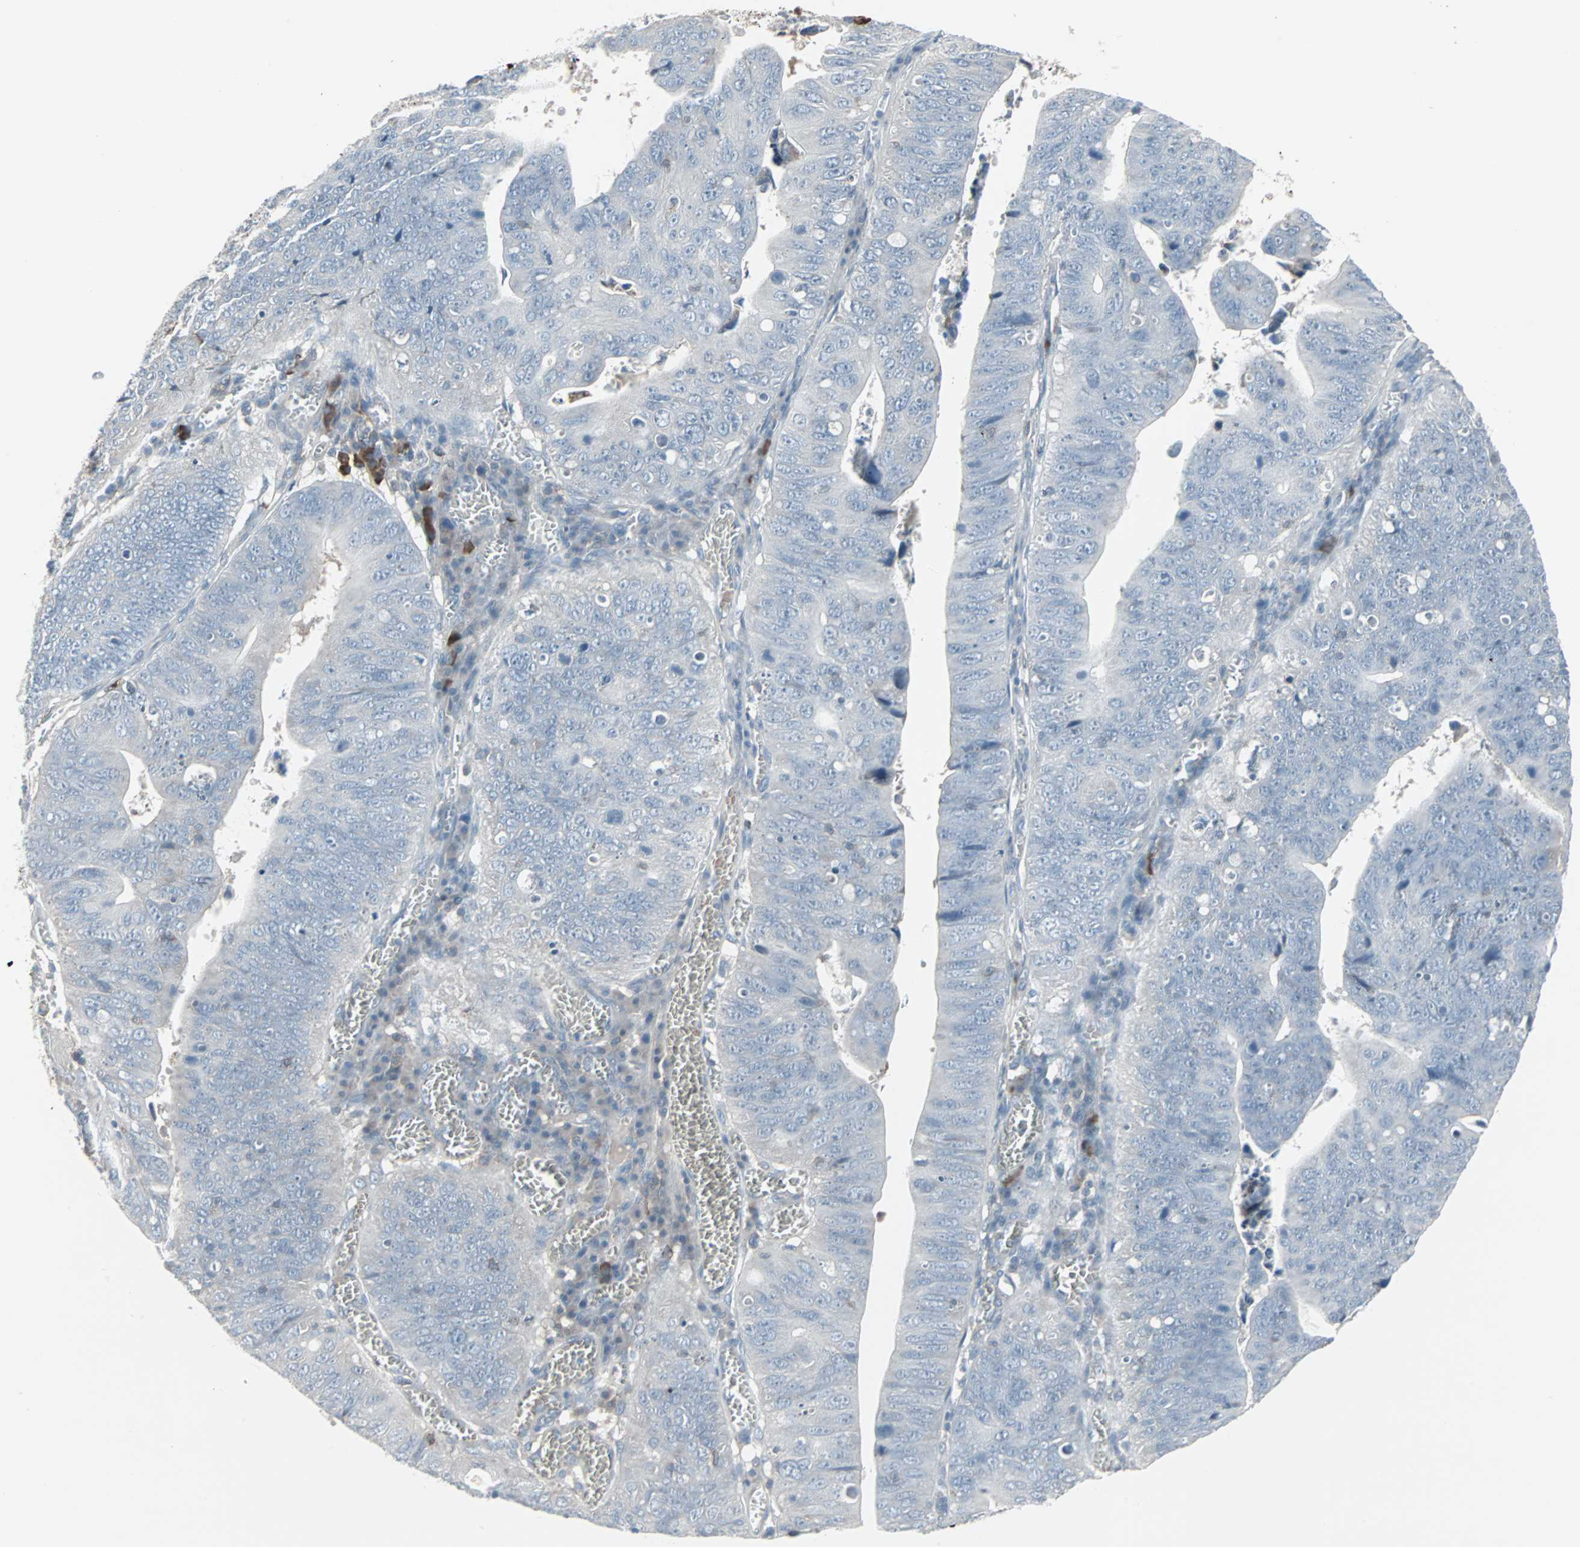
{"staining": {"intensity": "negative", "quantity": "none", "location": "none"}, "tissue": "stomach cancer", "cell_type": "Tumor cells", "image_type": "cancer", "snomed": [{"axis": "morphology", "description": "Adenocarcinoma, NOS"}, {"axis": "topography", "description": "Stomach"}], "caption": "Immunohistochemical staining of human stomach cancer exhibits no significant expression in tumor cells.", "gene": "ZSCAN32", "patient": {"sex": "male", "age": 59}}